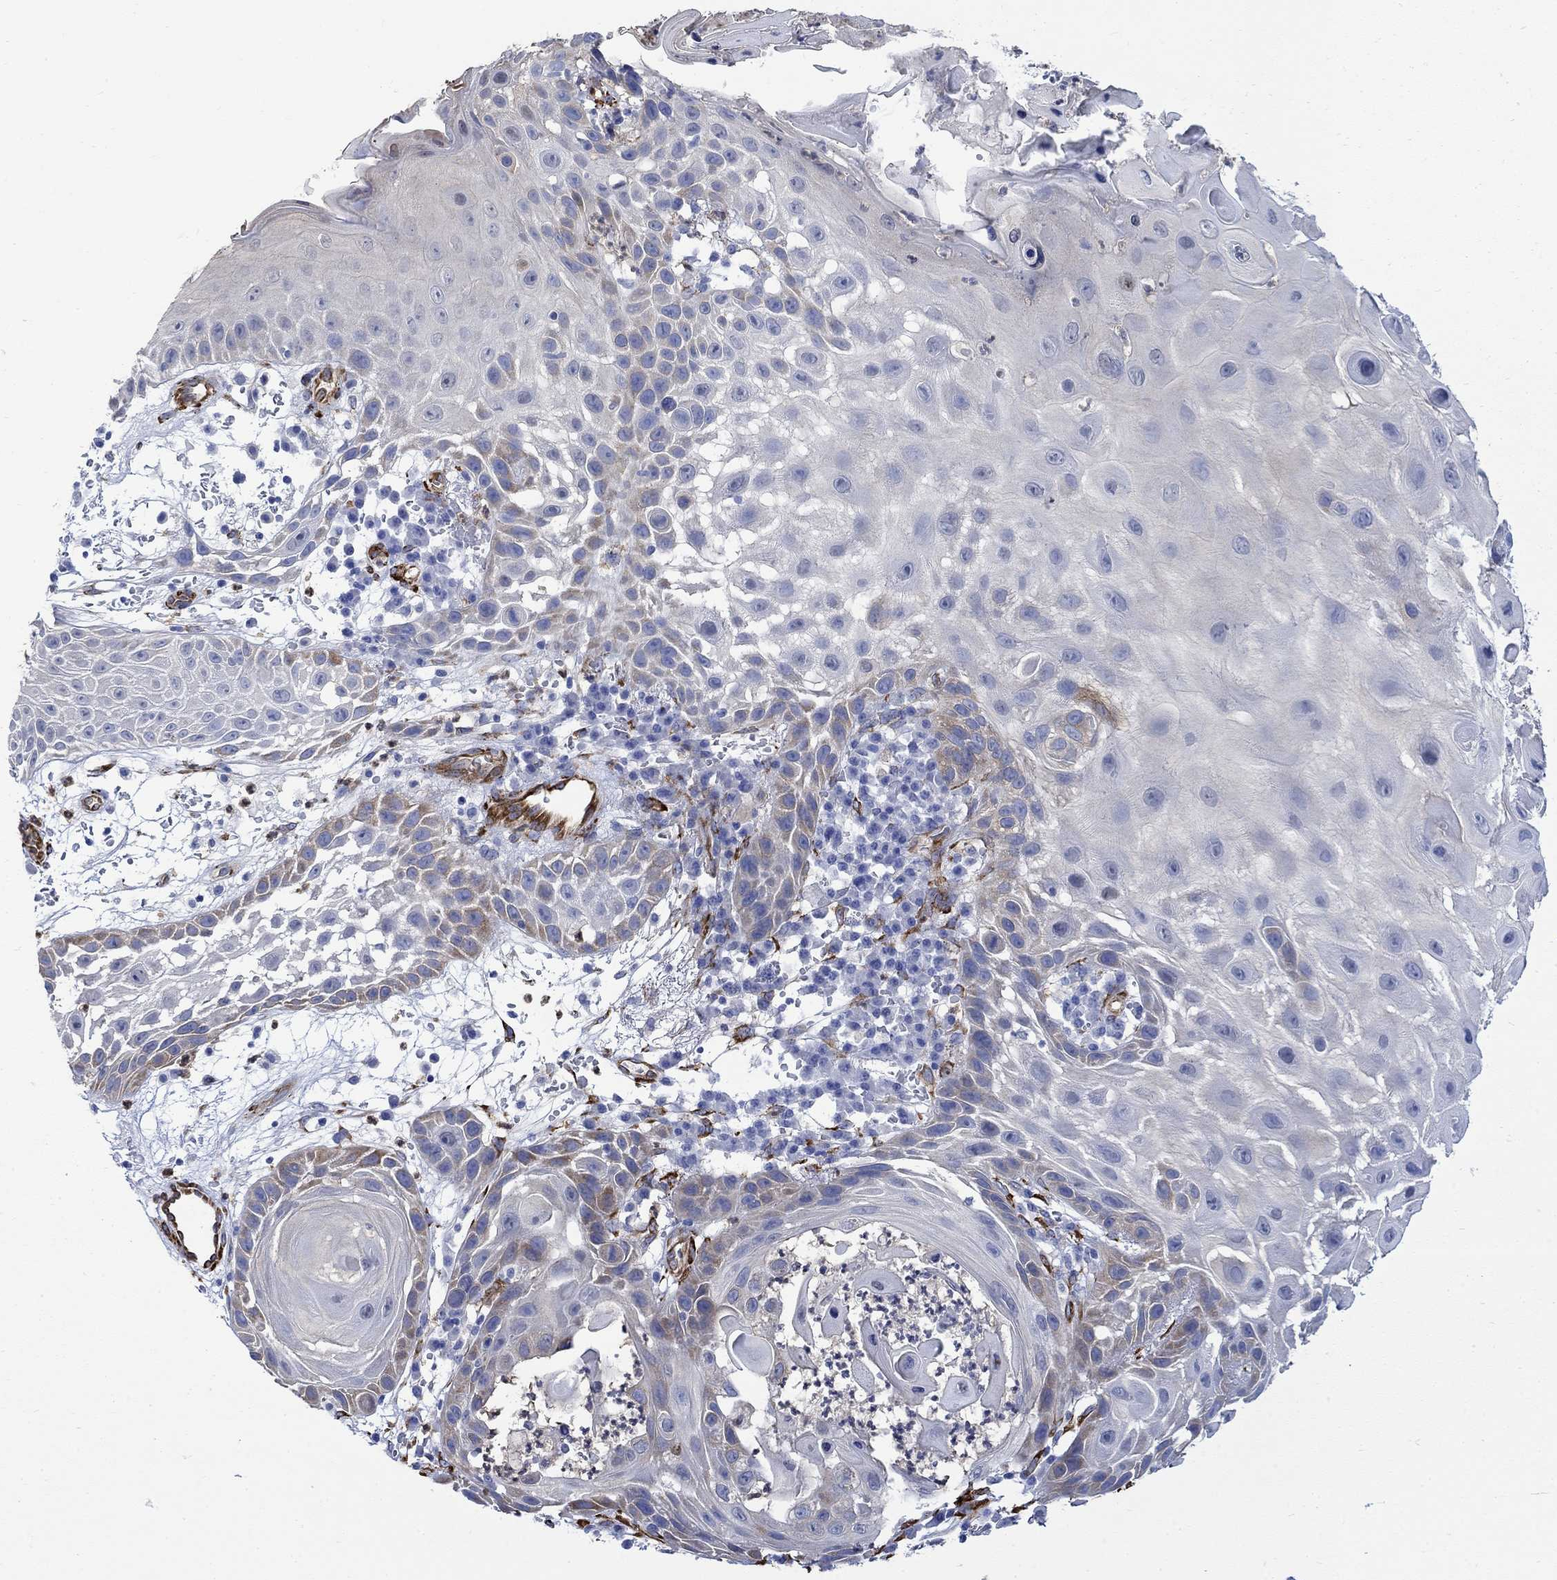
{"staining": {"intensity": "weak", "quantity": "<25%", "location": "cytoplasmic/membranous"}, "tissue": "skin cancer", "cell_type": "Tumor cells", "image_type": "cancer", "snomed": [{"axis": "morphology", "description": "Normal tissue, NOS"}, {"axis": "morphology", "description": "Squamous cell carcinoma, NOS"}, {"axis": "topography", "description": "Skin"}], "caption": "High power microscopy micrograph of an IHC photomicrograph of squamous cell carcinoma (skin), revealing no significant expression in tumor cells.", "gene": "TGM2", "patient": {"sex": "male", "age": 79}}